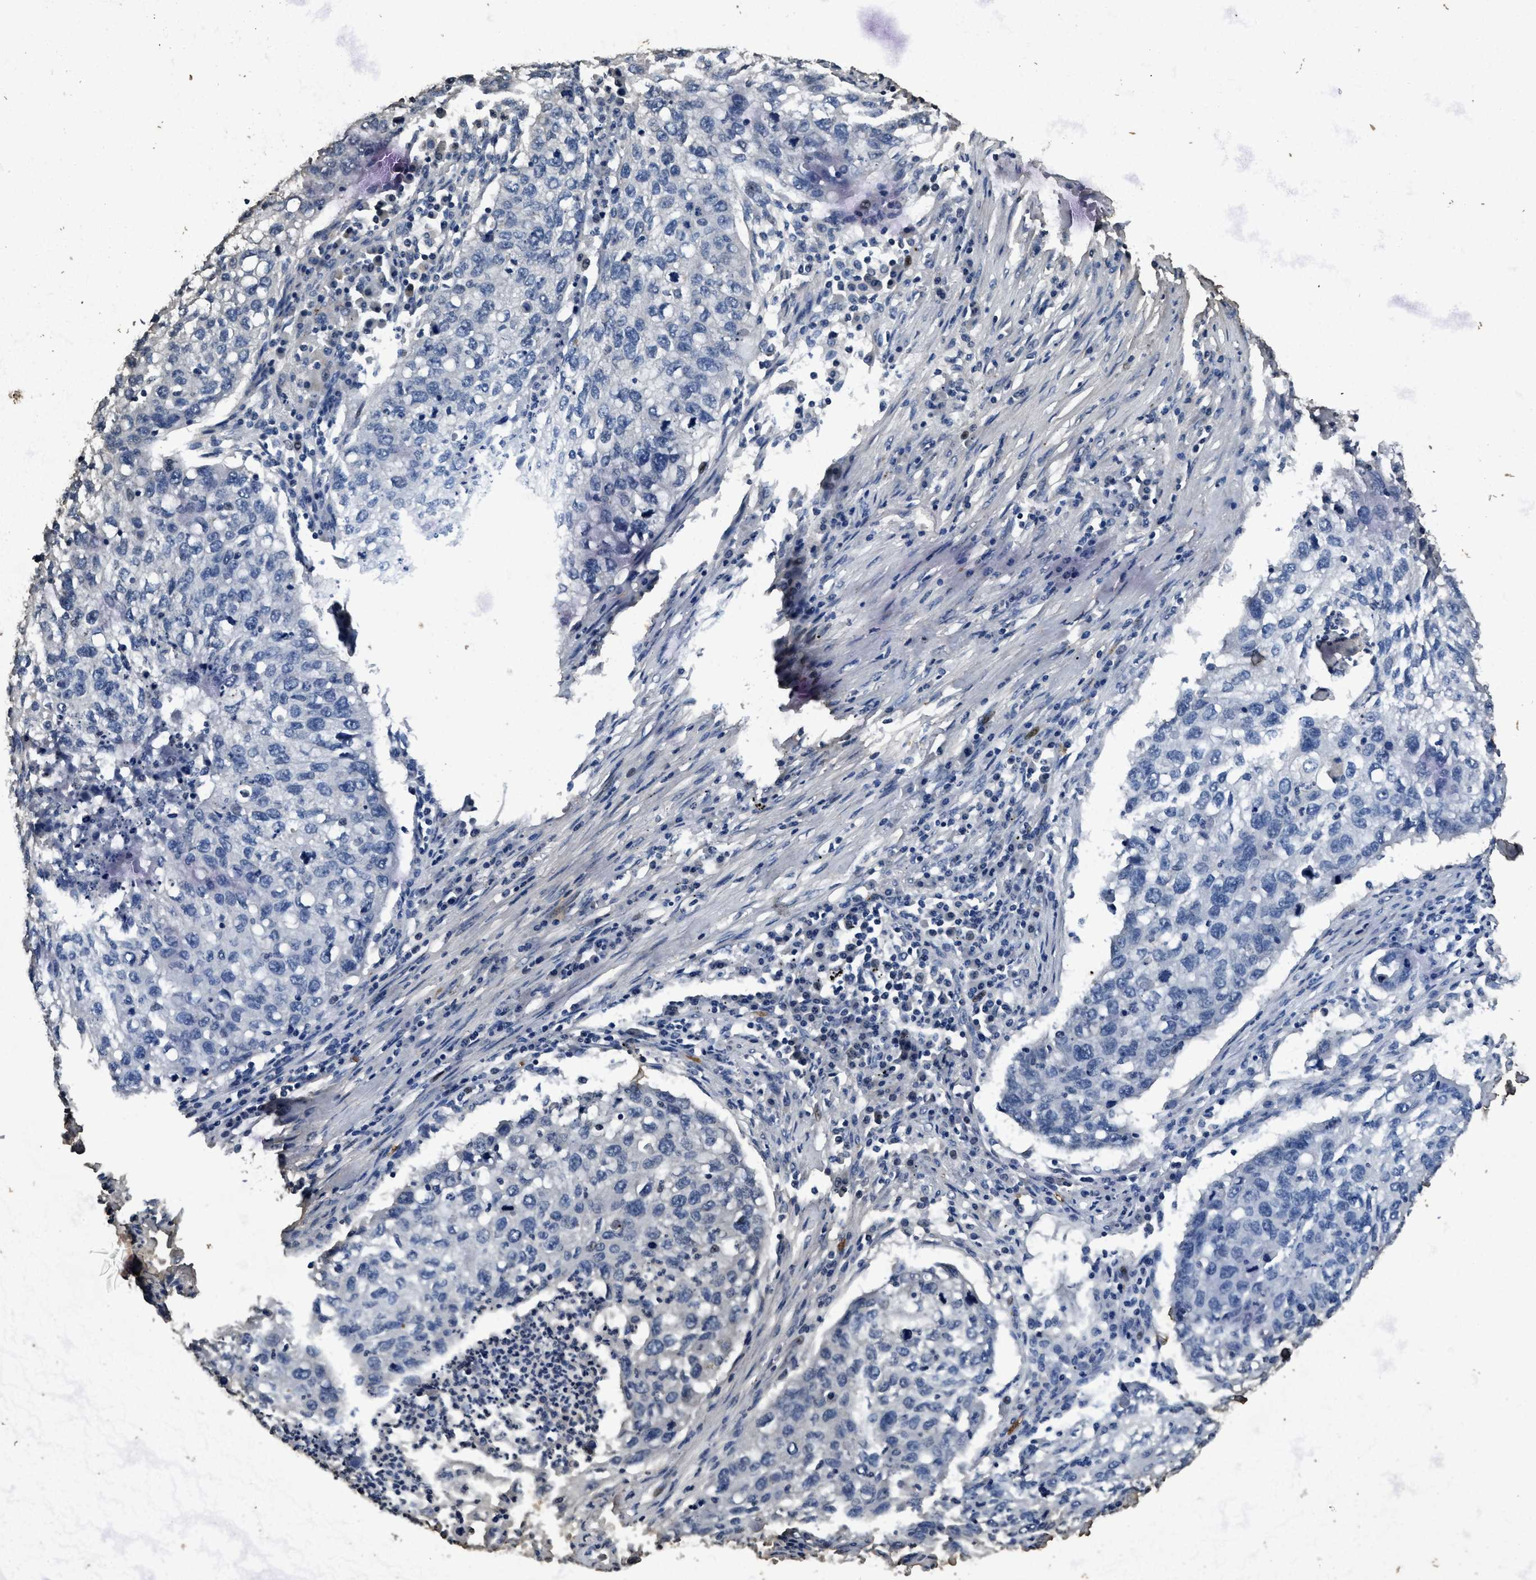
{"staining": {"intensity": "negative", "quantity": "none", "location": "none"}, "tissue": "lung cancer", "cell_type": "Tumor cells", "image_type": "cancer", "snomed": [{"axis": "morphology", "description": "Squamous cell carcinoma, NOS"}, {"axis": "topography", "description": "Lung"}], "caption": "Photomicrograph shows no significant protein expression in tumor cells of squamous cell carcinoma (lung).", "gene": "ITGA2B", "patient": {"sex": "female", "age": 63}}